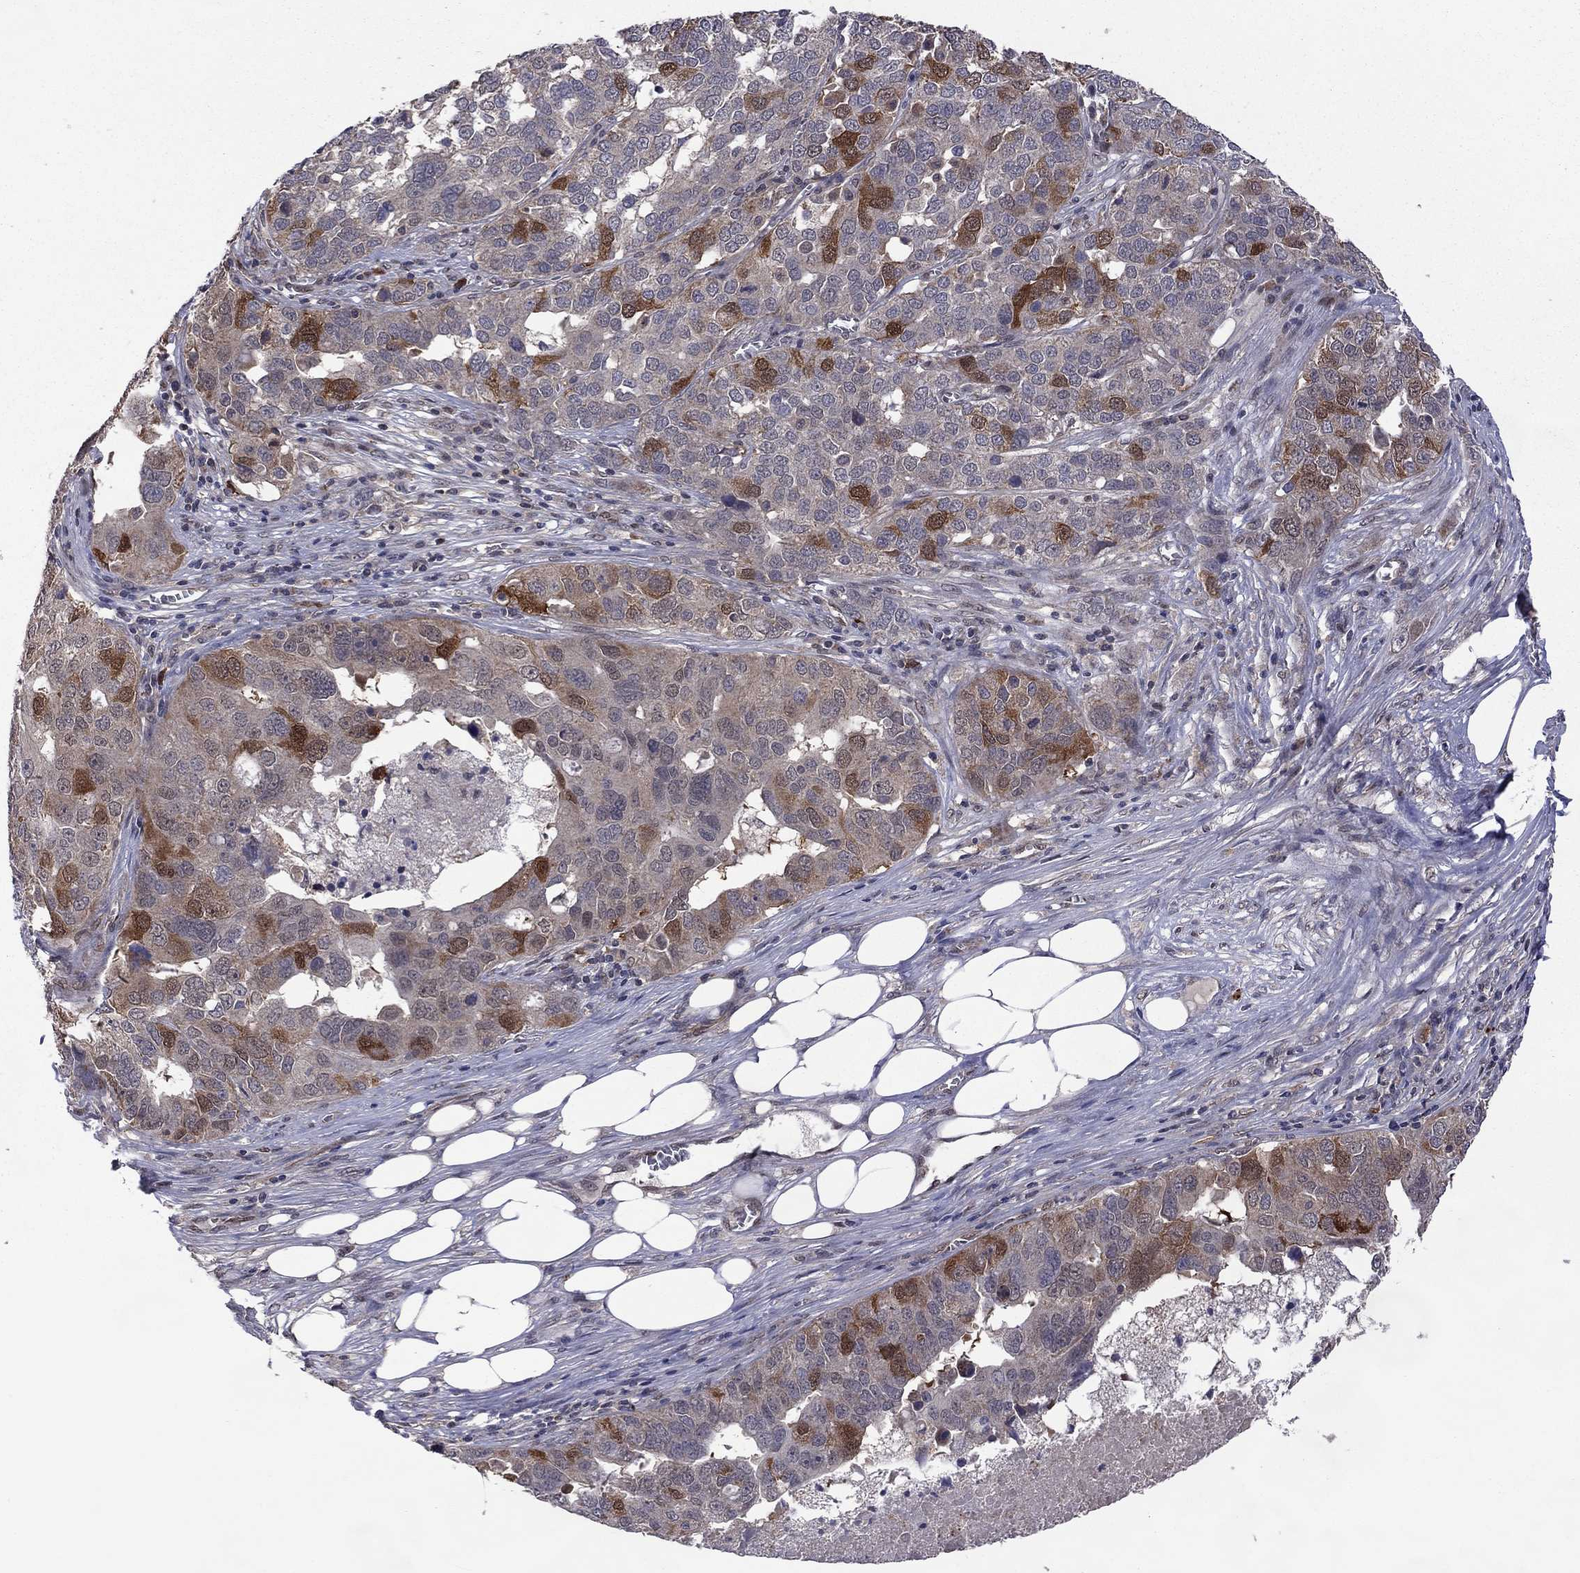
{"staining": {"intensity": "strong", "quantity": "<25%", "location": "cytoplasmic/membranous"}, "tissue": "ovarian cancer", "cell_type": "Tumor cells", "image_type": "cancer", "snomed": [{"axis": "morphology", "description": "Carcinoma, endometroid"}, {"axis": "topography", "description": "Soft tissue"}, {"axis": "topography", "description": "Ovary"}], "caption": "A brown stain labels strong cytoplasmic/membranous staining of a protein in ovarian cancer tumor cells.", "gene": "GPAA1", "patient": {"sex": "female", "age": 52}}